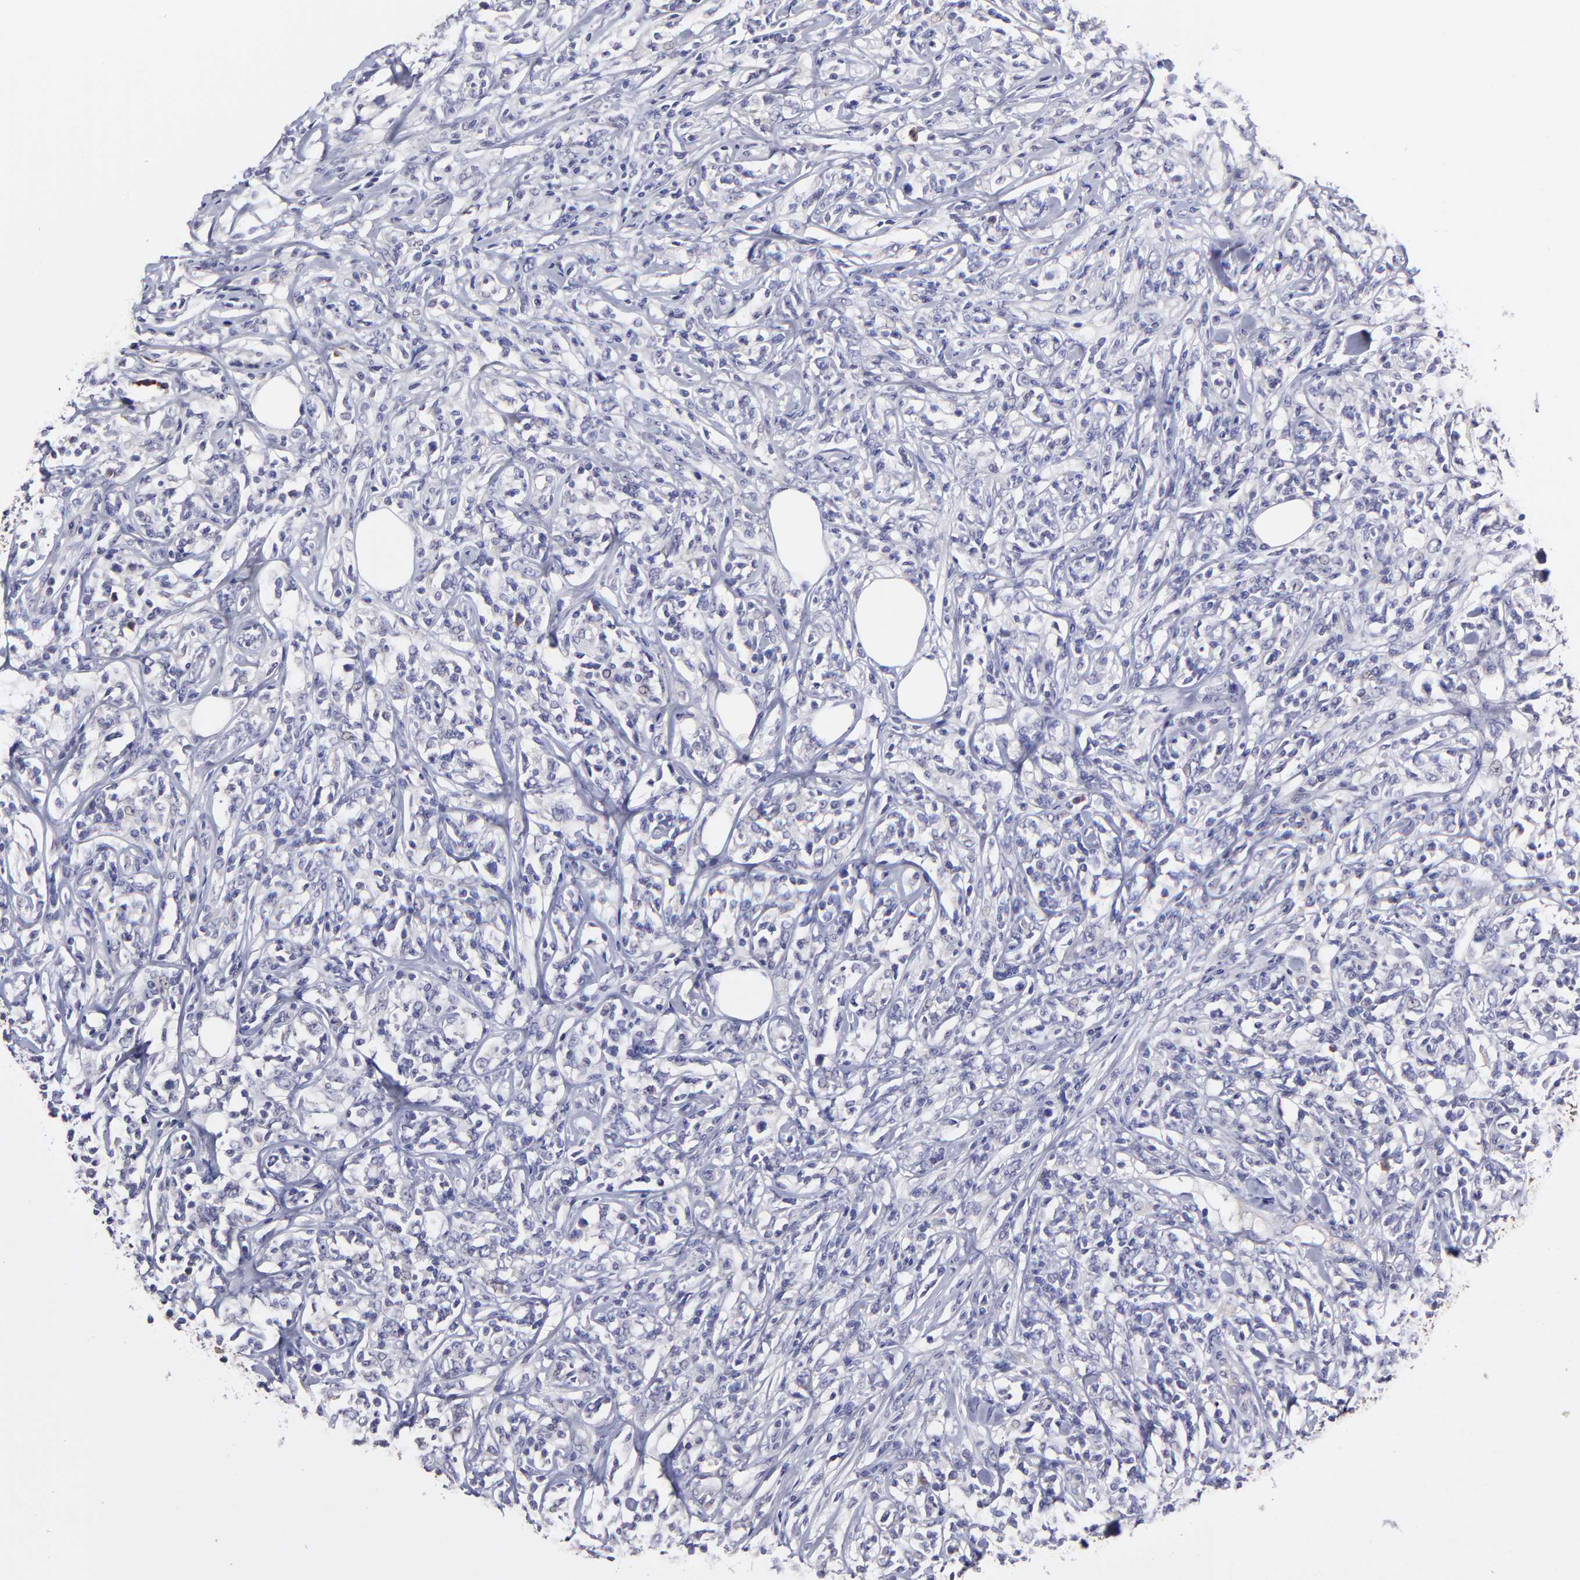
{"staining": {"intensity": "negative", "quantity": "none", "location": "none"}, "tissue": "lymphoma", "cell_type": "Tumor cells", "image_type": "cancer", "snomed": [{"axis": "morphology", "description": "Malignant lymphoma, non-Hodgkin's type, High grade"}, {"axis": "topography", "description": "Lymph node"}], "caption": "An immunohistochemistry (IHC) histopathology image of malignant lymphoma, non-Hodgkin's type (high-grade) is shown. There is no staining in tumor cells of malignant lymphoma, non-Hodgkin's type (high-grade).", "gene": "BTG2", "patient": {"sex": "female", "age": 84}}